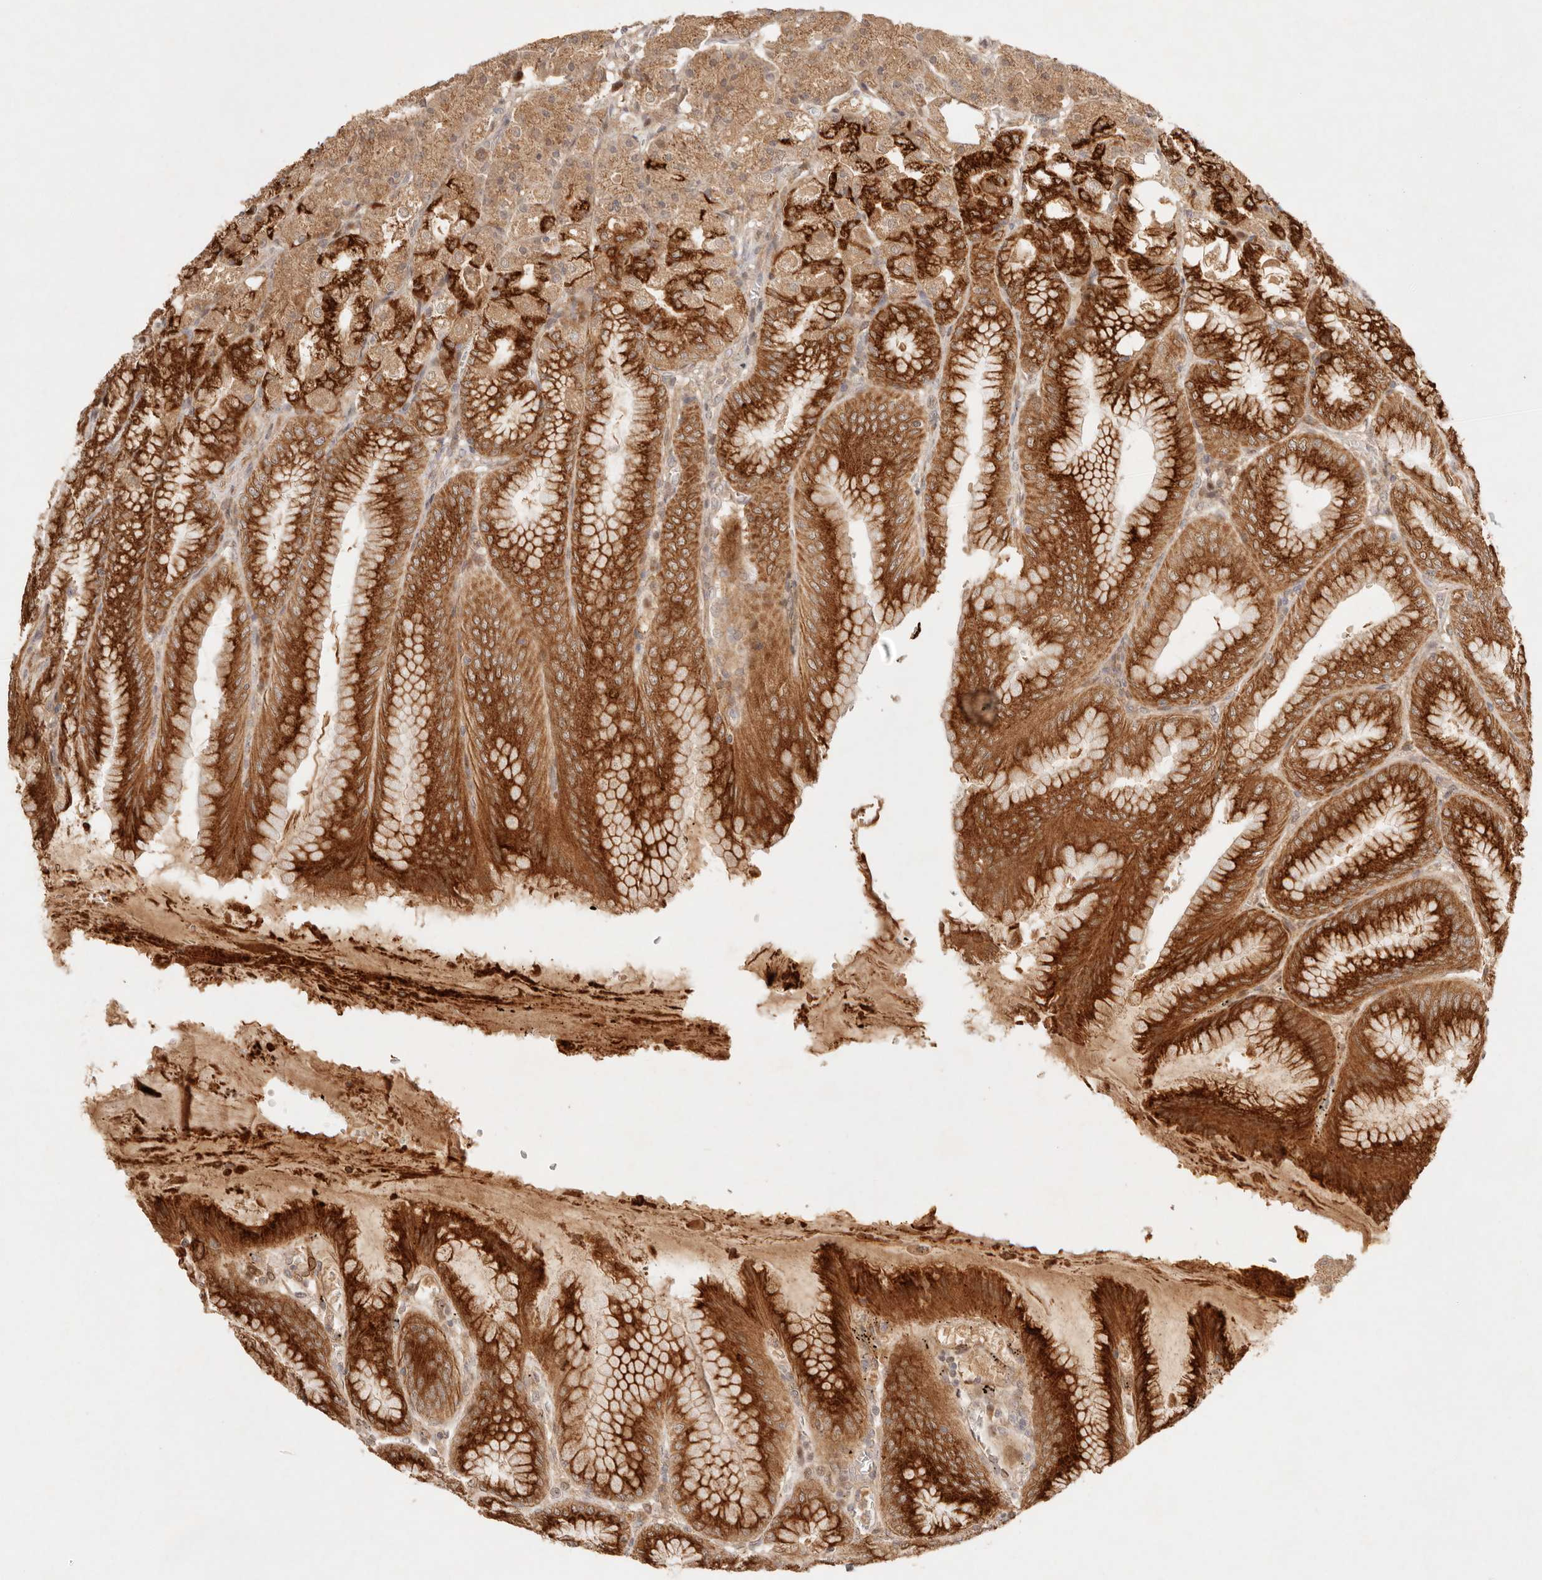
{"staining": {"intensity": "strong", "quantity": ">75%", "location": "cytoplasmic/membranous,nuclear"}, "tissue": "stomach", "cell_type": "Glandular cells", "image_type": "normal", "snomed": [{"axis": "morphology", "description": "Normal tissue, NOS"}, {"axis": "topography", "description": "Stomach, lower"}], "caption": "Immunohistochemical staining of benign human stomach demonstrates strong cytoplasmic/membranous,nuclear protein staining in approximately >75% of glandular cells.", "gene": "PHLDA3", "patient": {"sex": "male", "age": 71}}